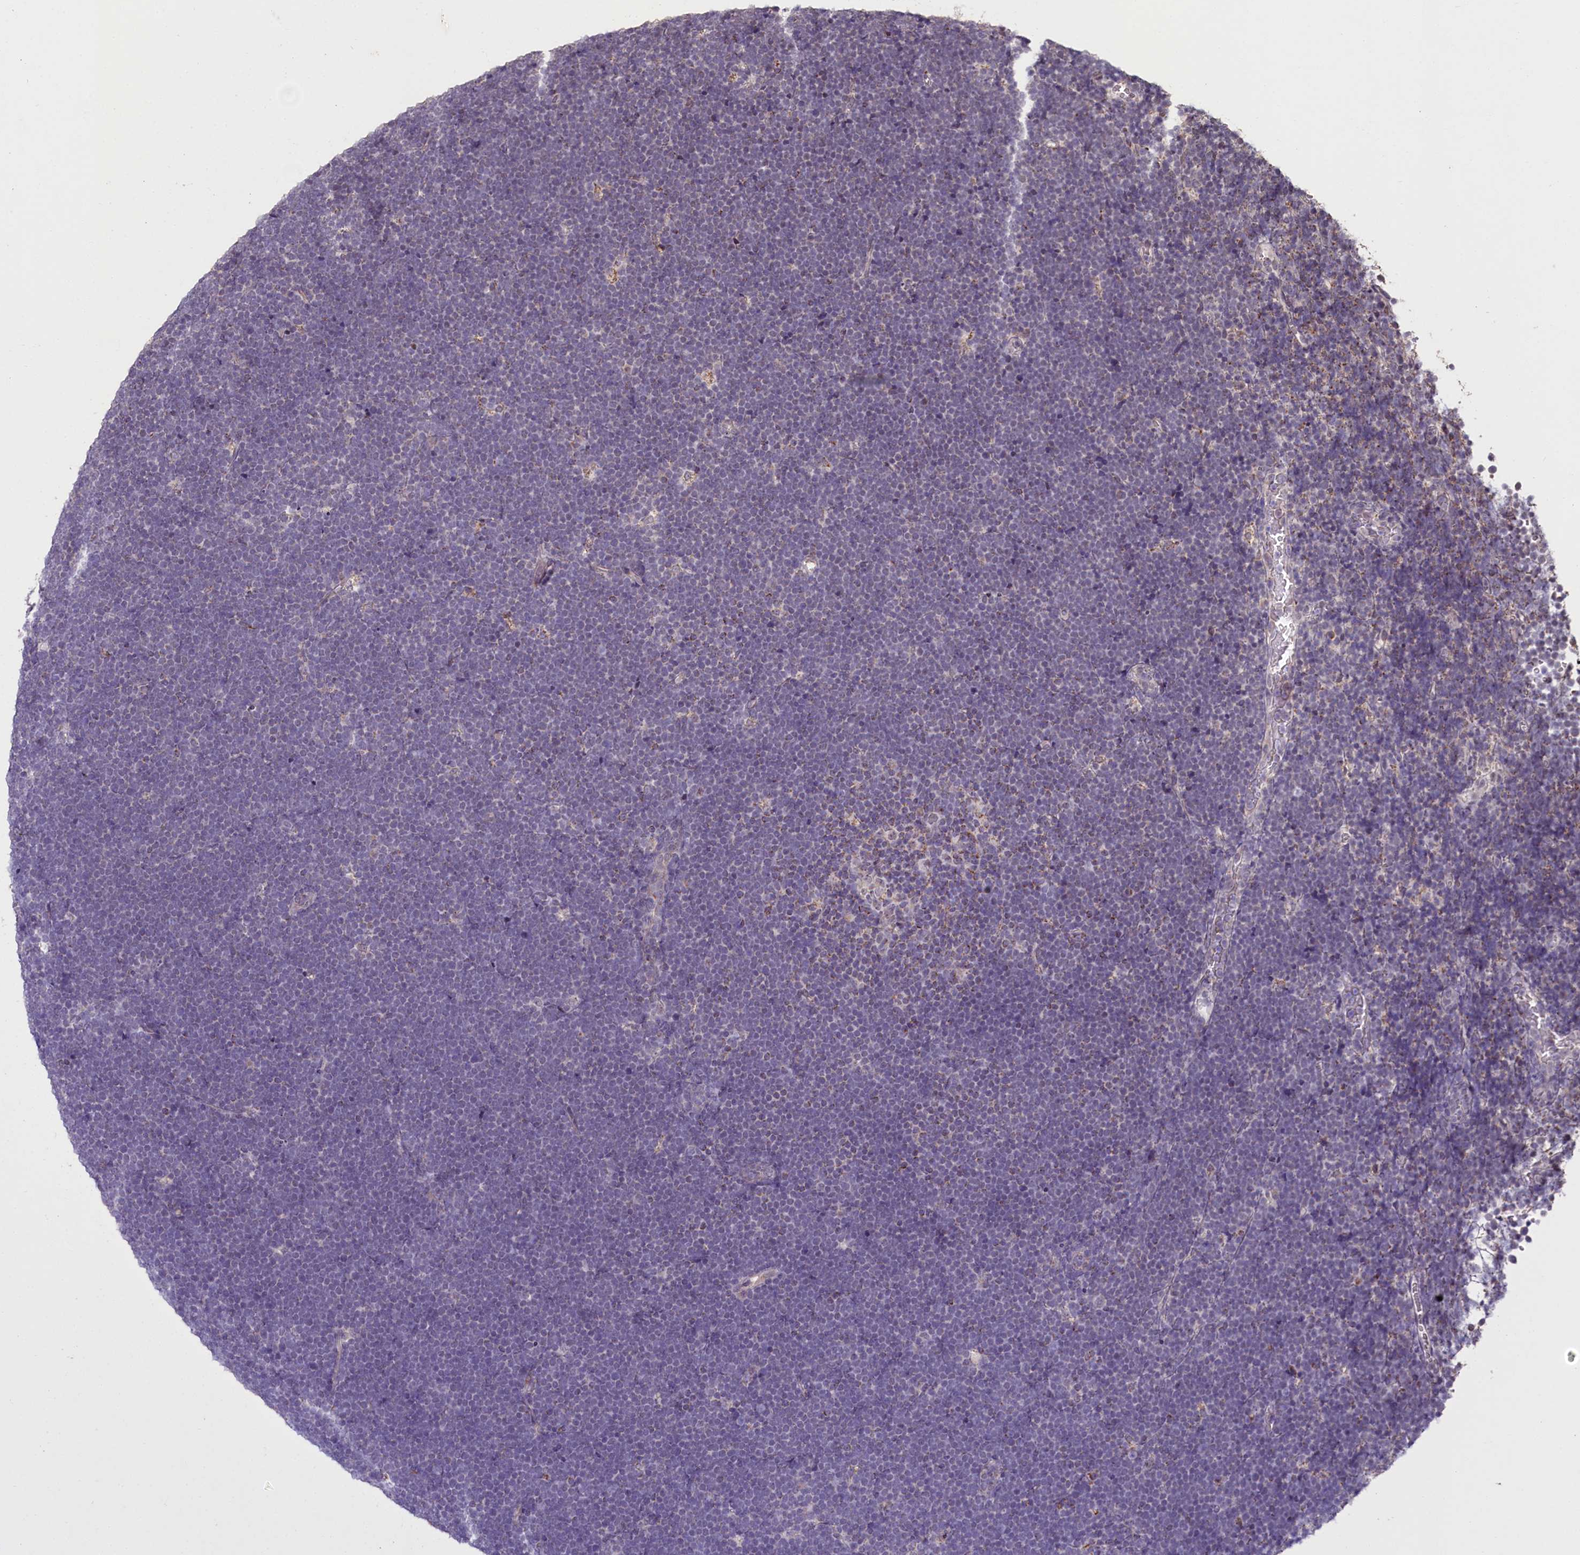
{"staining": {"intensity": "negative", "quantity": "none", "location": "none"}, "tissue": "lymphoma", "cell_type": "Tumor cells", "image_type": "cancer", "snomed": [{"axis": "morphology", "description": "Malignant lymphoma, non-Hodgkin's type, High grade"}, {"axis": "topography", "description": "Lymph node"}], "caption": "Photomicrograph shows no protein positivity in tumor cells of malignant lymphoma, non-Hodgkin's type (high-grade) tissue.", "gene": "PDE6D", "patient": {"sex": "male", "age": 13}}